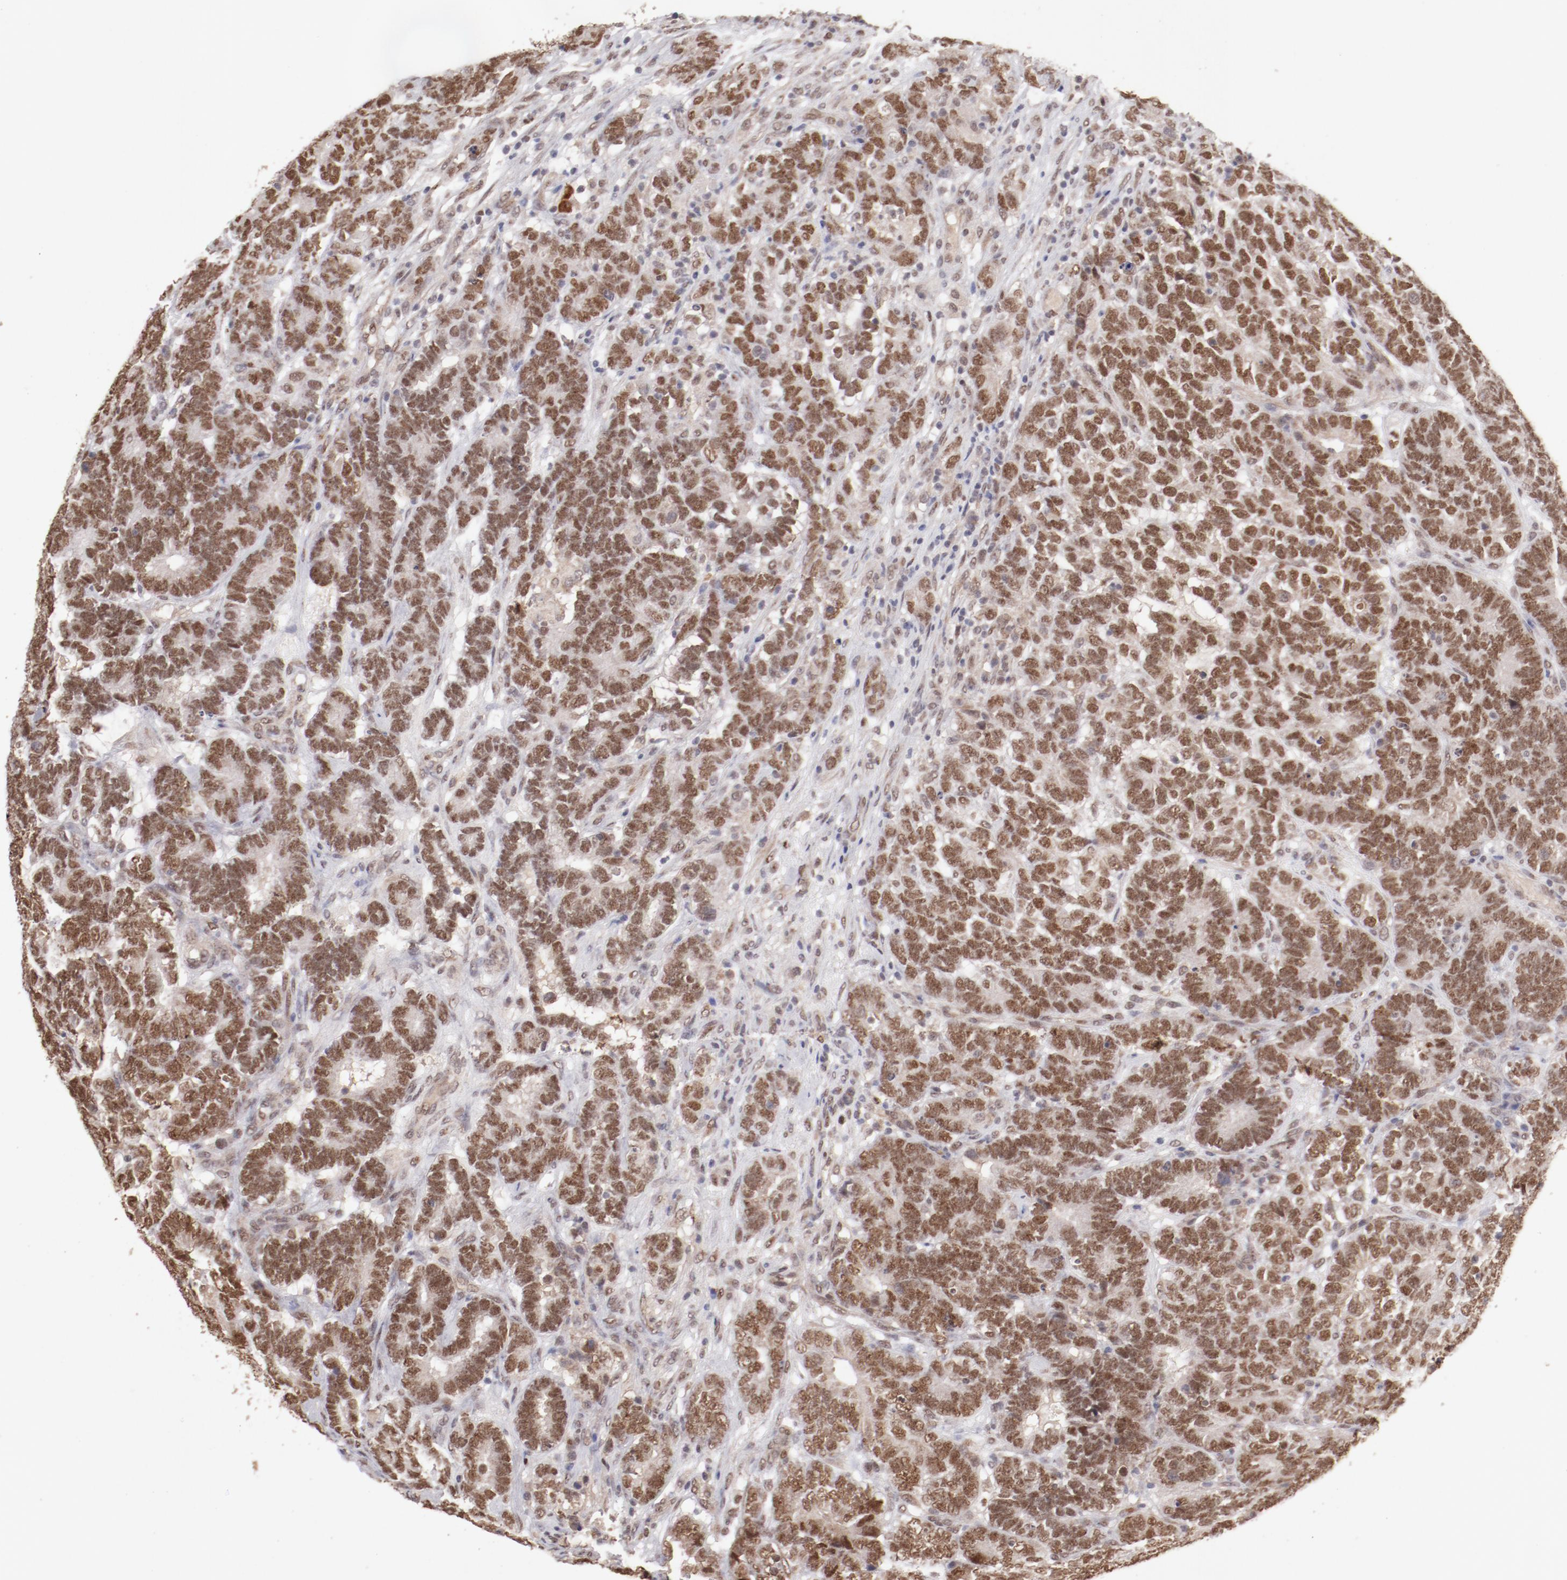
{"staining": {"intensity": "moderate", "quantity": ">75%", "location": "nuclear"}, "tissue": "testis cancer", "cell_type": "Tumor cells", "image_type": "cancer", "snomed": [{"axis": "morphology", "description": "Carcinoma, Embryonal, NOS"}, {"axis": "topography", "description": "Testis"}], "caption": "This image shows testis cancer (embryonal carcinoma) stained with IHC to label a protein in brown. The nuclear of tumor cells show moderate positivity for the protein. Nuclei are counter-stained blue.", "gene": "NFE2", "patient": {"sex": "male", "age": 26}}